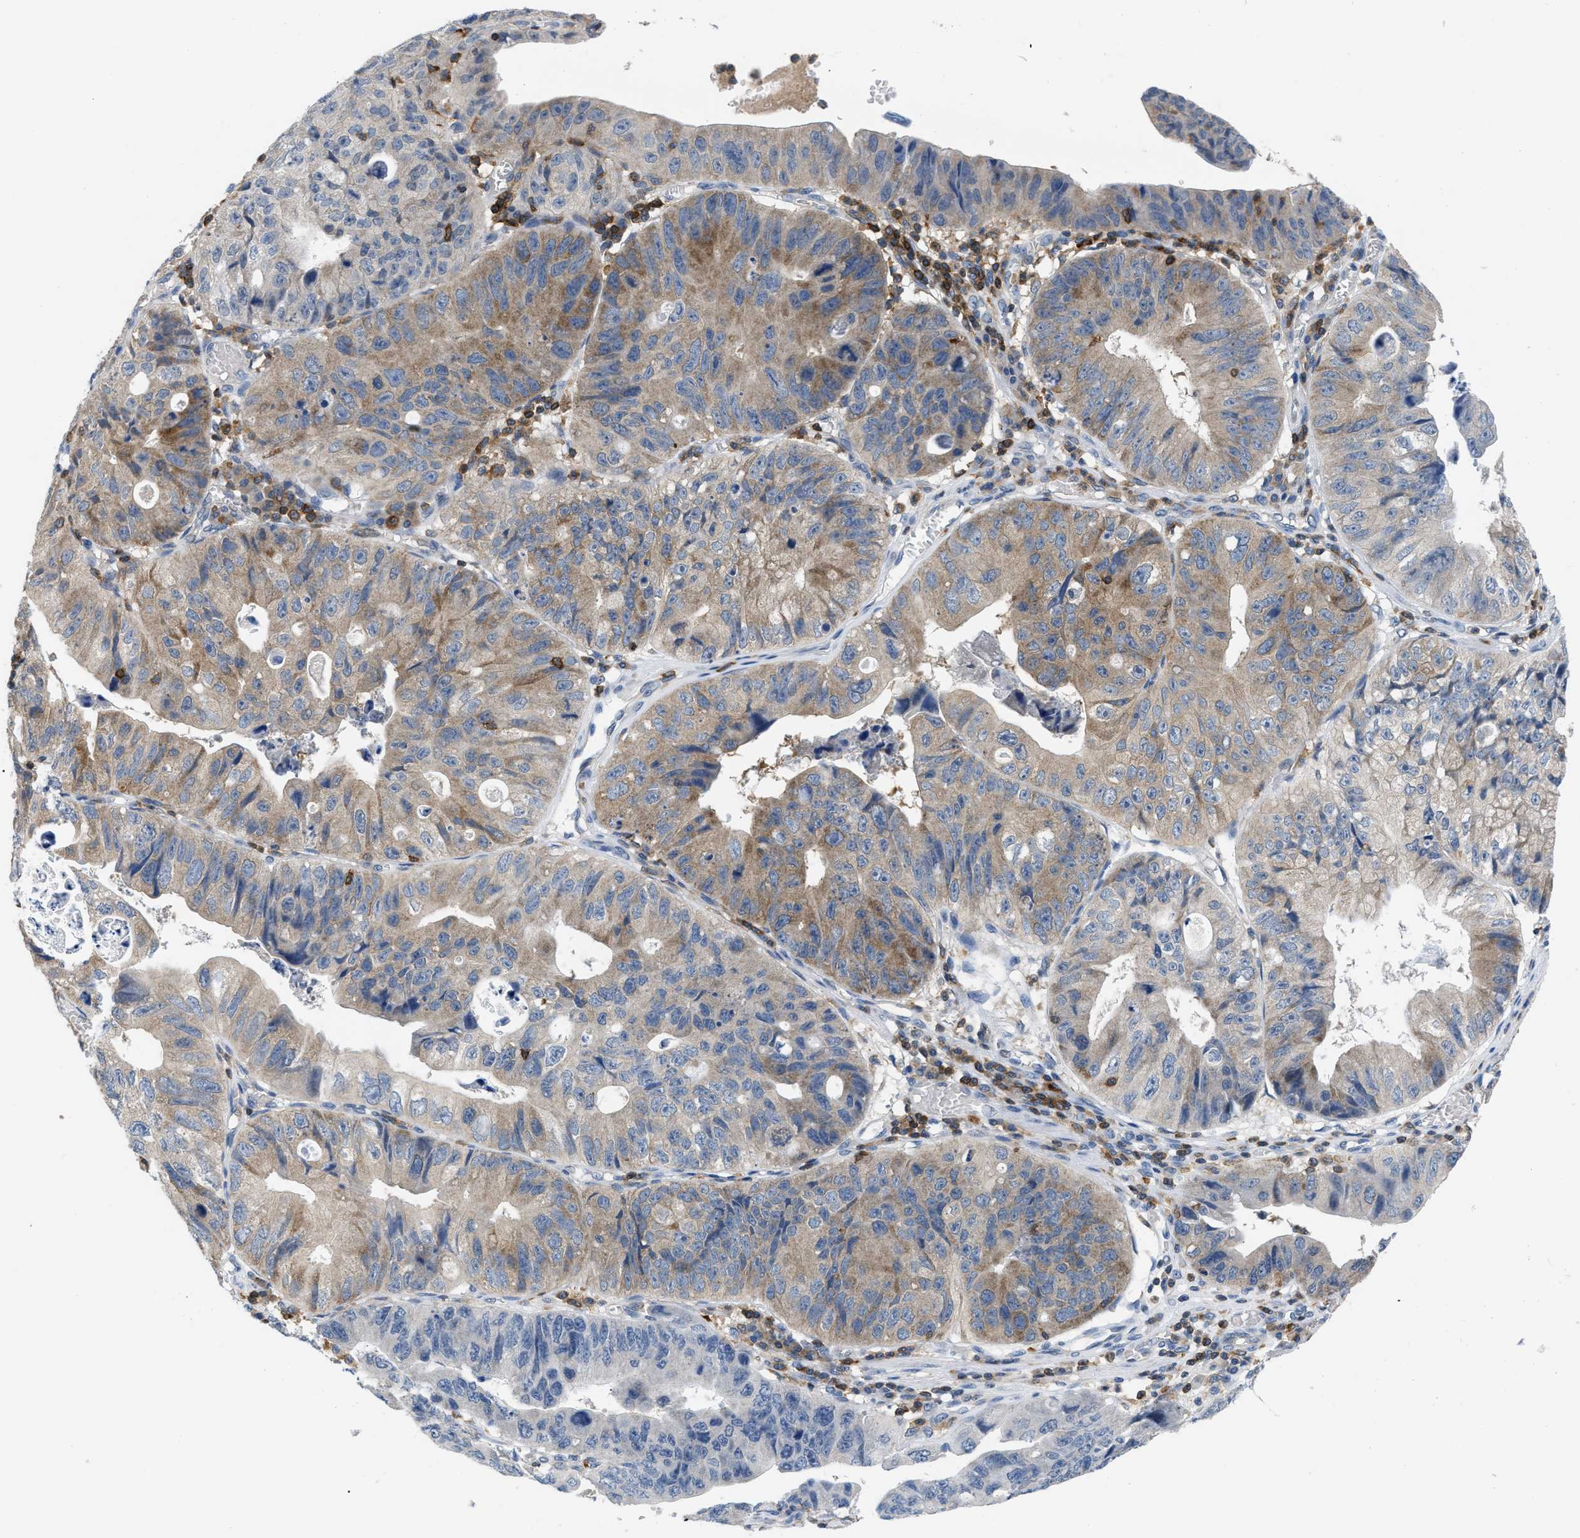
{"staining": {"intensity": "moderate", "quantity": "25%-75%", "location": "cytoplasmic/membranous"}, "tissue": "stomach cancer", "cell_type": "Tumor cells", "image_type": "cancer", "snomed": [{"axis": "morphology", "description": "Adenocarcinoma, NOS"}, {"axis": "topography", "description": "Stomach"}], "caption": "DAB immunohistochemical staining of adenocarcinoma (stomach) reveals moderate cytoplasmic/membranous protein expression in approximately 25%-75% of tumor cells.", "gene": "INPP5D", "patient": {"sex": "male", "age": 59}}